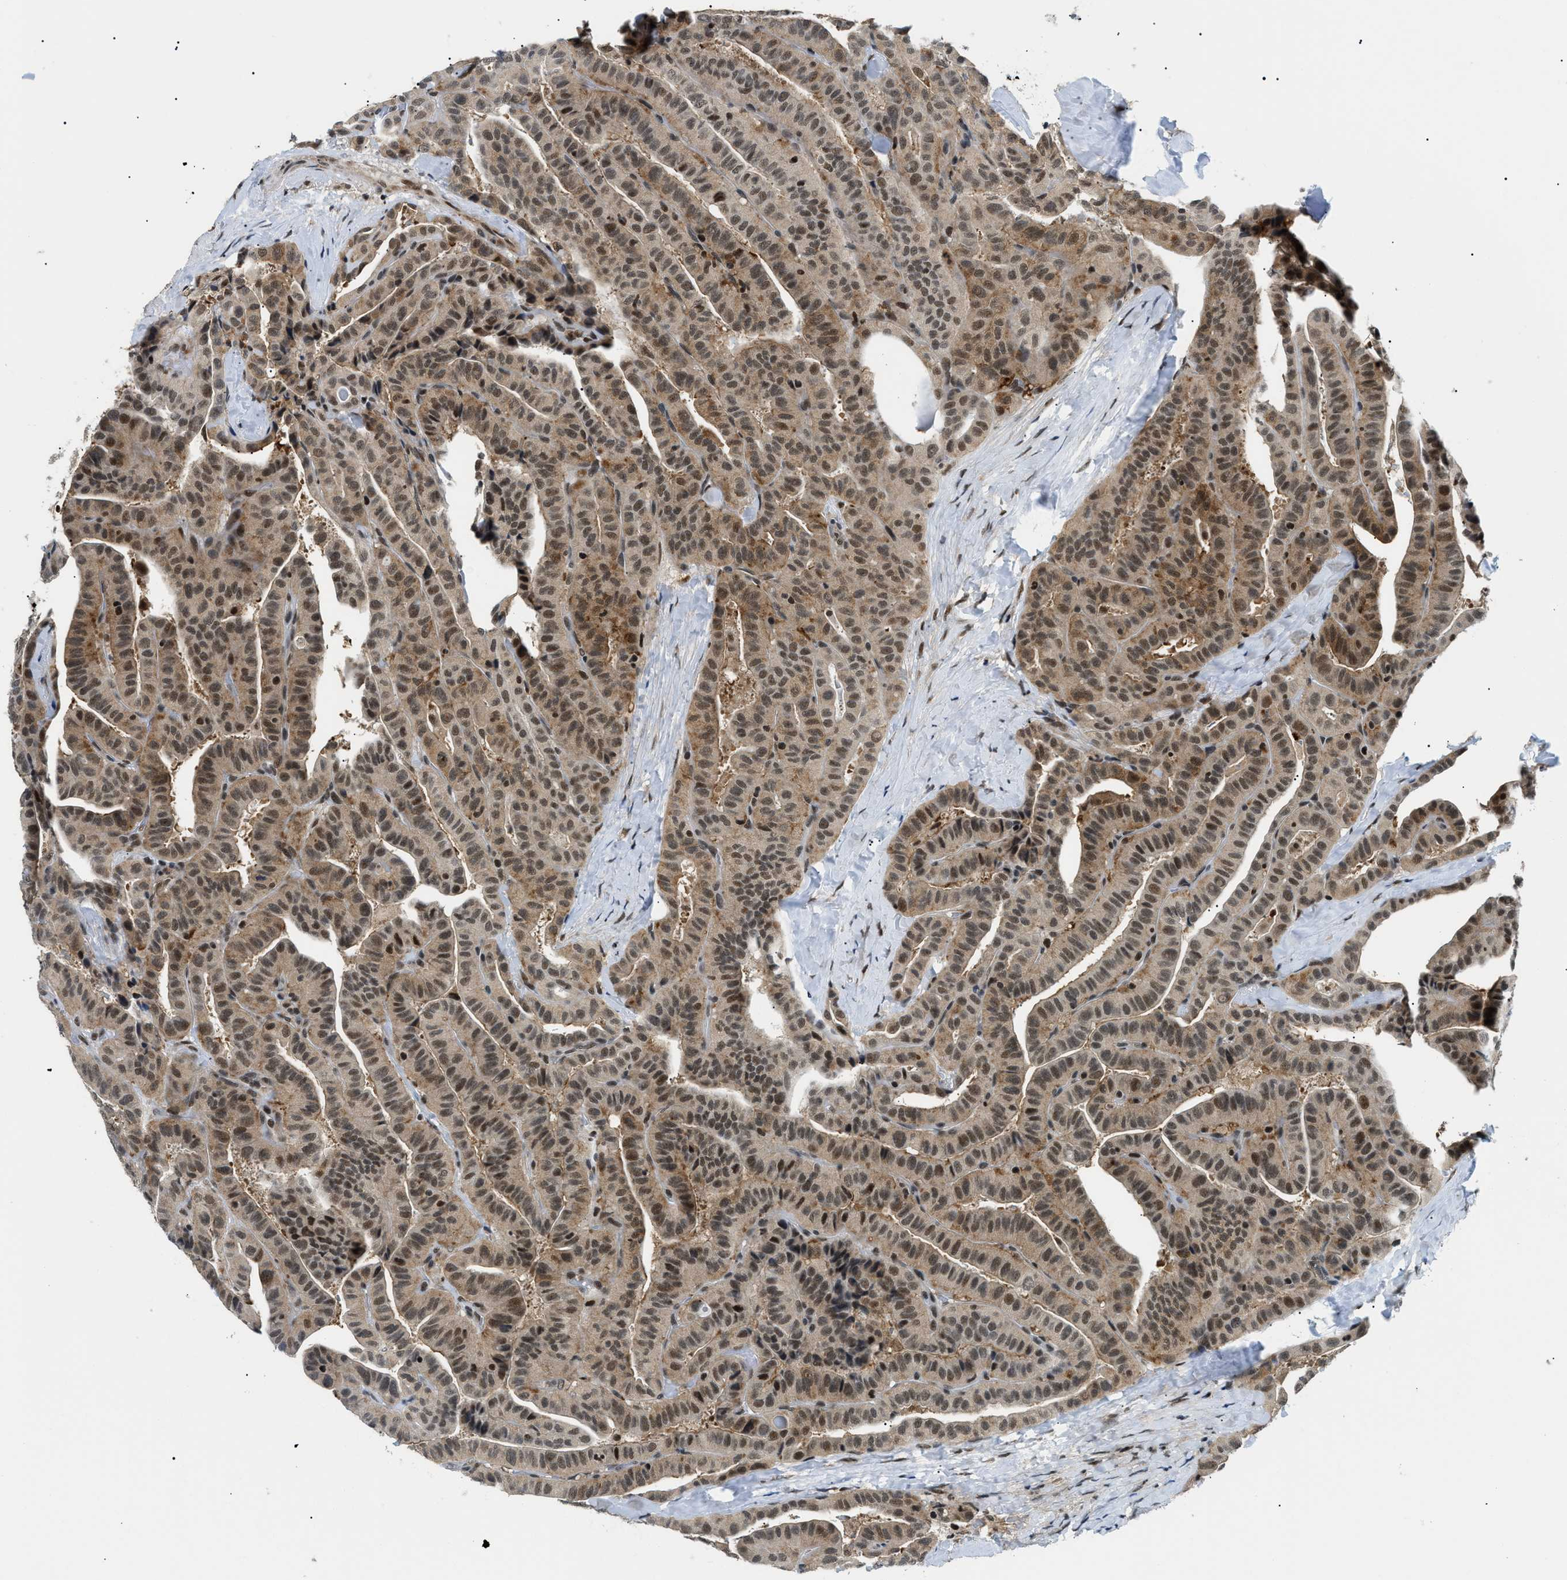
{"staining": {"intensity": "moderate", "quantity": ">75%", "location": "cytoplasmic/membranous,nuclear"}, "tissue": "thyroid cancer", "cell_type": "Tumor cells", "image_type": "cancer", "snomed": [{"axis": "morphology", "description": "Papillary adenocarcinoma, NOS"}, {"axis": "topography", "description": "Thyroid gland"}], "caption": "A high-resolution photomicrograph shows IHC staining of thyroid cancer (papillary adenocarcinoma), which shows moderate cytoplasmic/membranous and nuclear staining in approximately >75% of tumor cells. The protein is shown in brown color, while the nuclei are stained blue.", "gene": "RBM15", "patient": {"sex": "male", "age": 77}}